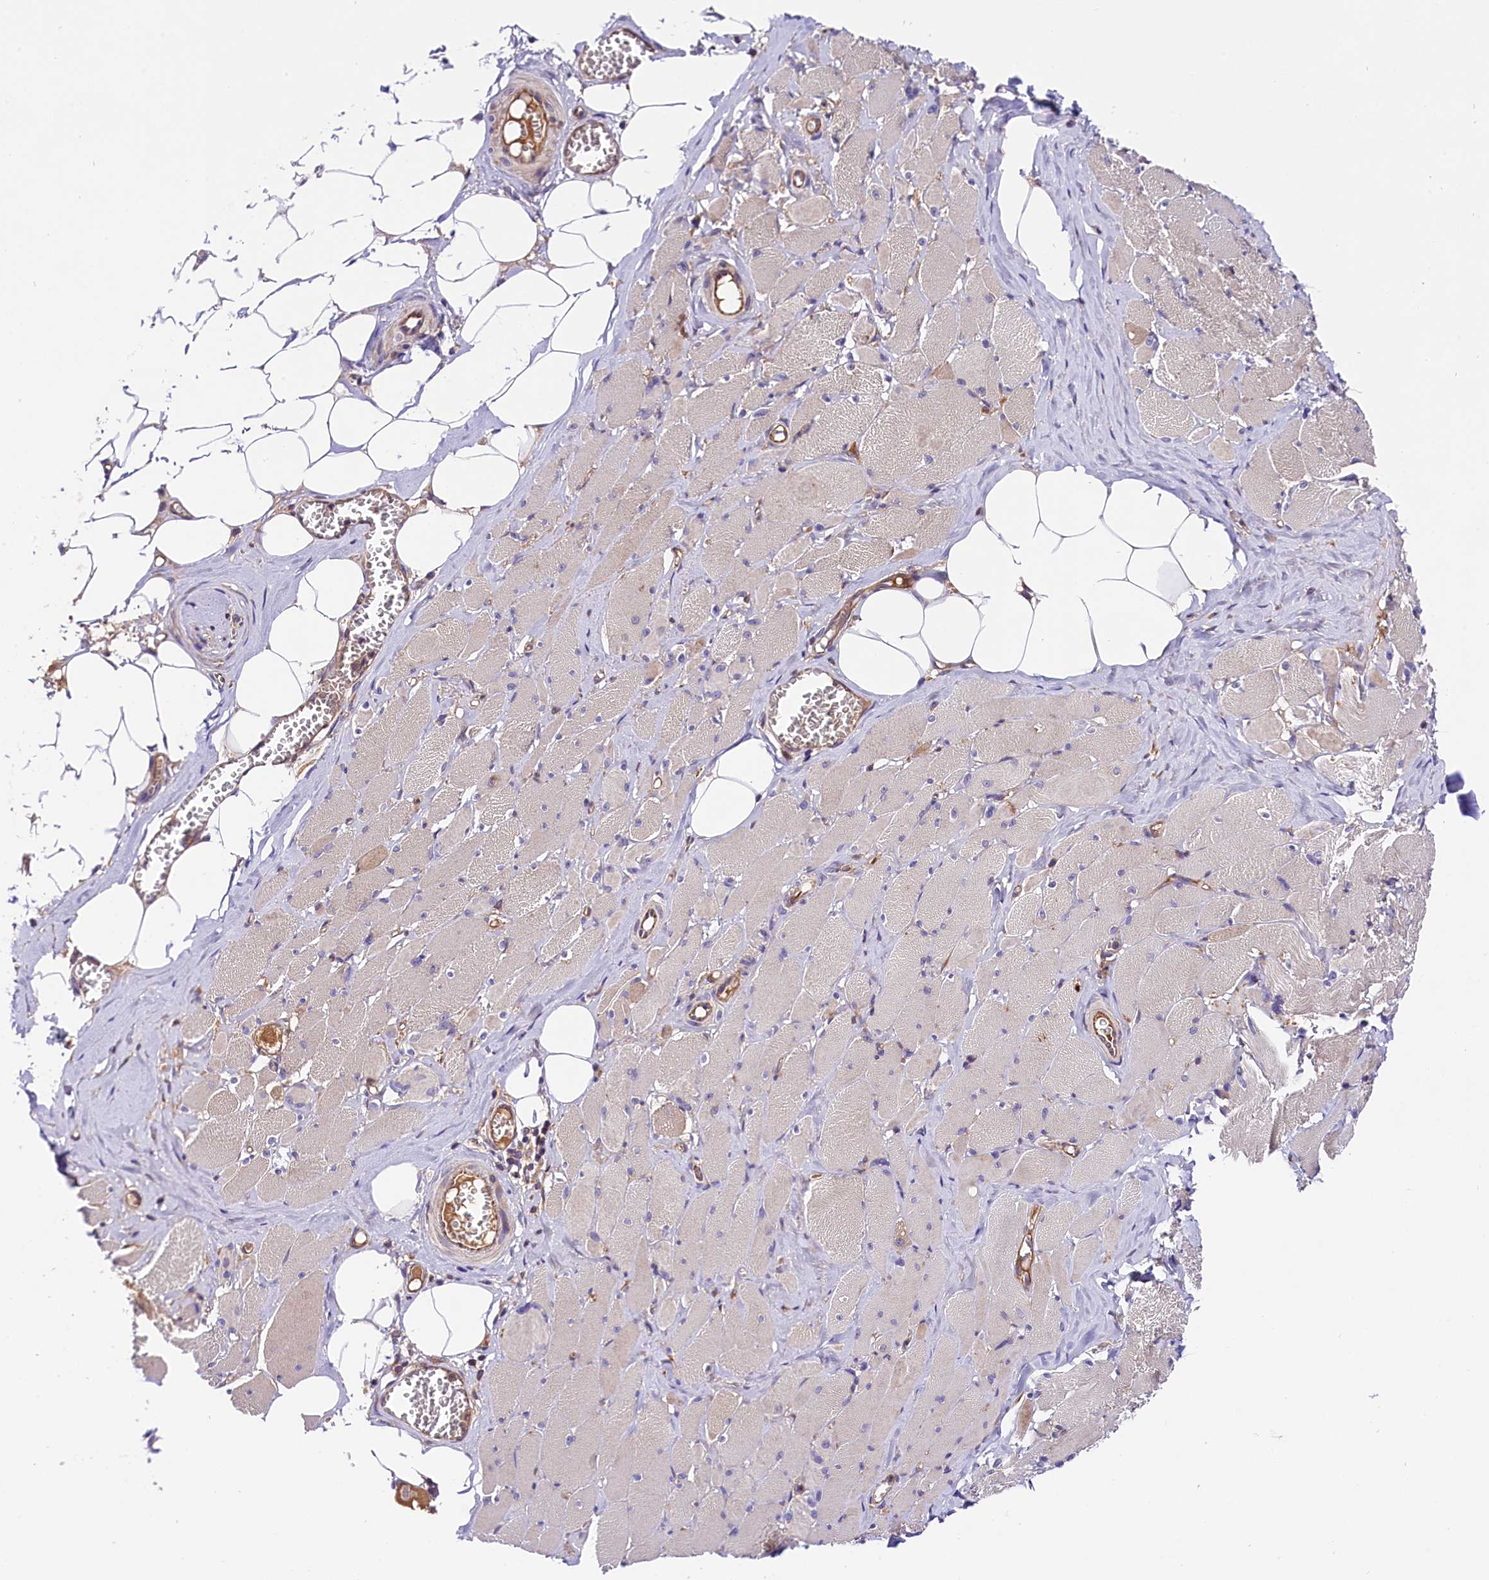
{"staining": {"intensity": "weak", "quantity": "25%-75%", "location": "cytoplasmic/membranous"}, "tissue": "skeletal muscle", "cell_type": "Myocytes", "image_type": "normal", "snomed": [{"axis": "morphology", "description": "Normal tissue, NOS"}, {"axis": "morphology", "description": "Basal cell carcinoma"}, {"axis": "topography", "description": "Skeletal muscle"}], "caption": "IHC of benign human skeletal muscle shows low levels of weak cytoplasmic/membranous expression in approximately 25%-75% of myocytes.", "gene": "SPG11", "patient": {"sex": "female", "age": 64}}